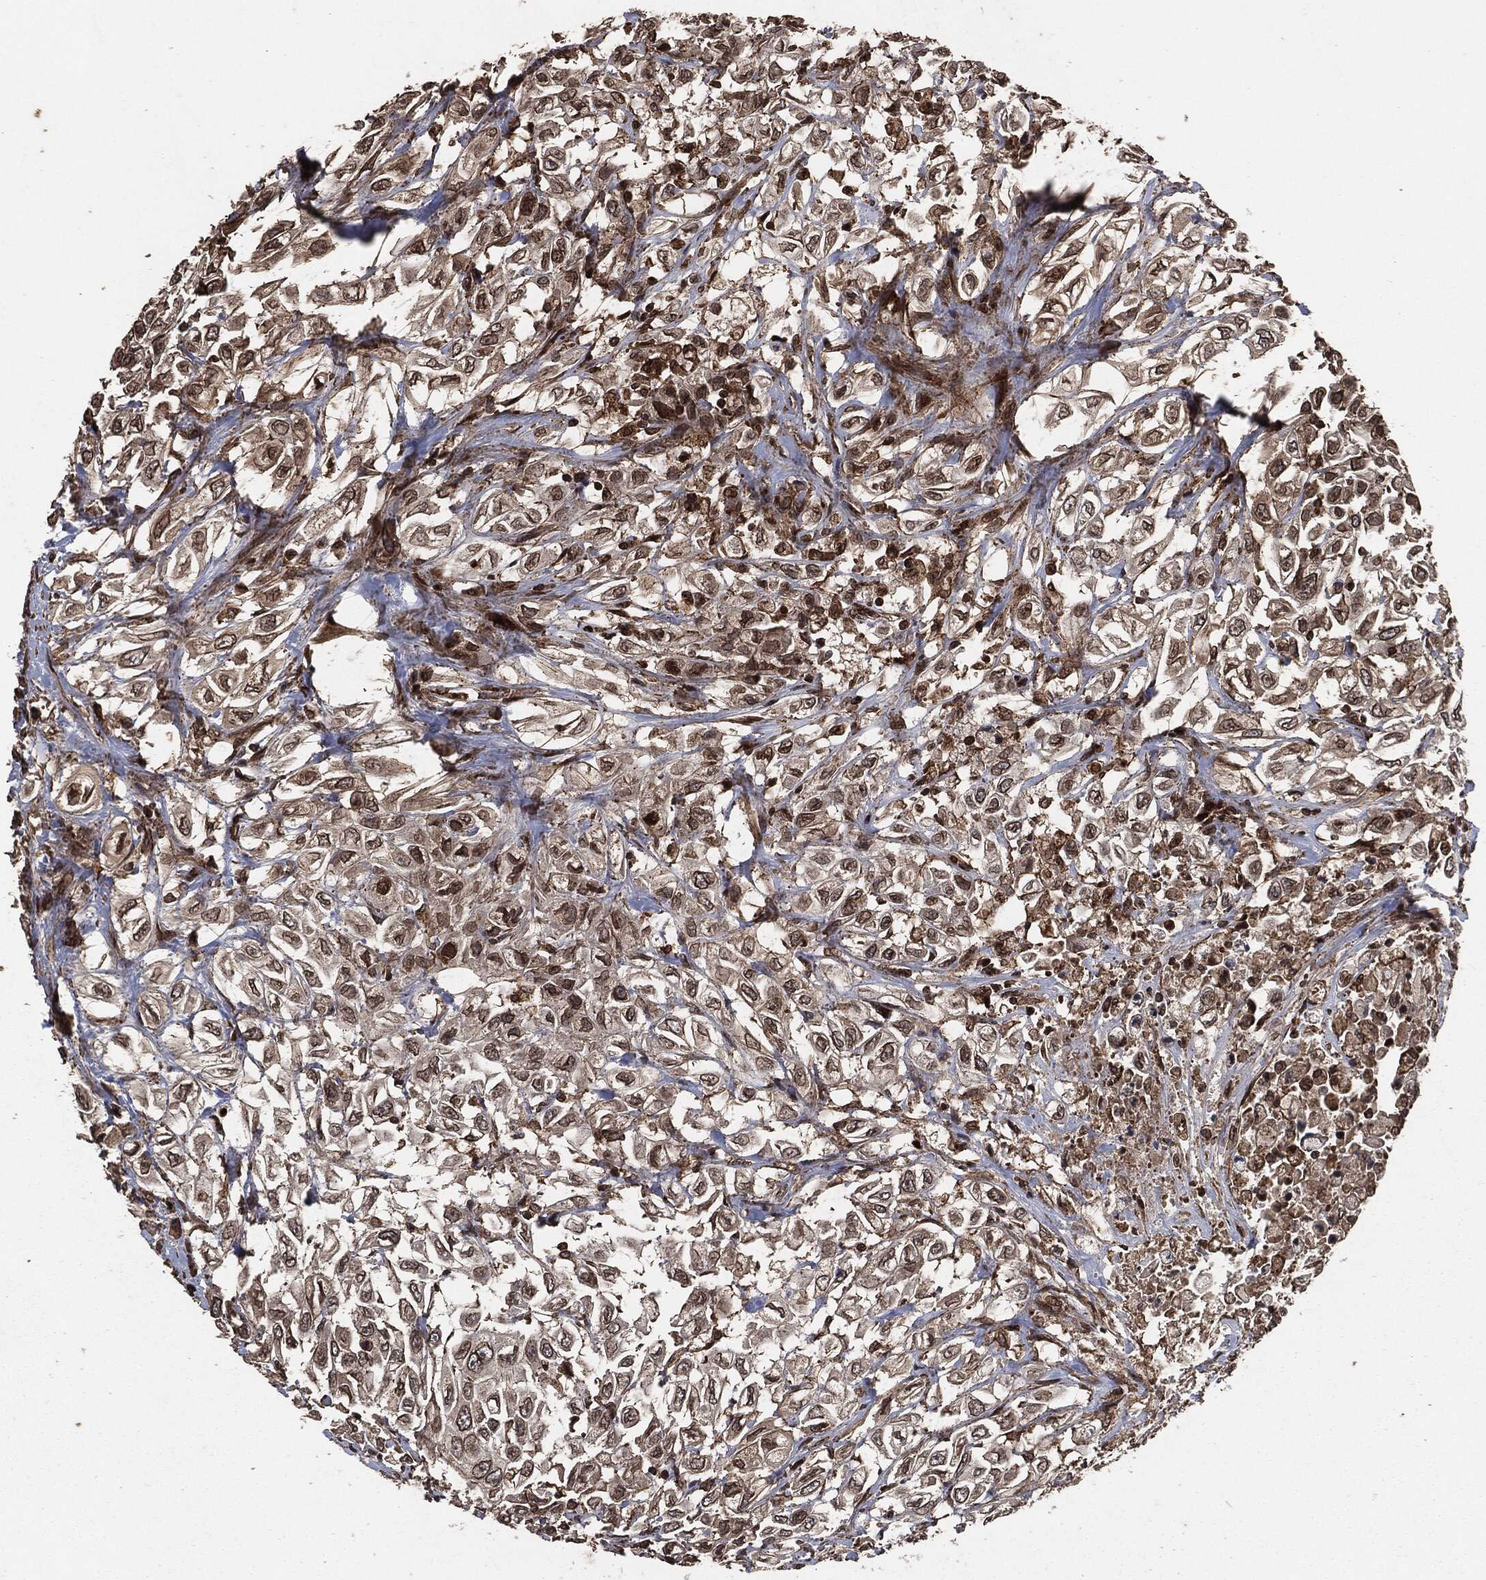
{"staining": {"intensity": "moderate", "quantity": "25%-75%", "location": "cytoplasmic/membranous"}, "tissue": "urothelial cancer", "cell_type": "Tumor cells", "image_type": "cancer", "snomed": [{"axis": "morphology", "description": "Urothelial carcinoma, High grade"}, {"axis": "topography", "description": "Urinary bladder"}], "caption": "Urothelial cancer stained for a protein (brown) displays moderate cytoplasmic/membranous positive positivity in approximately 25%-75% of tumor cells.", "gene": "IFIT1", "patient": {"sex": "female", "age": 56}}